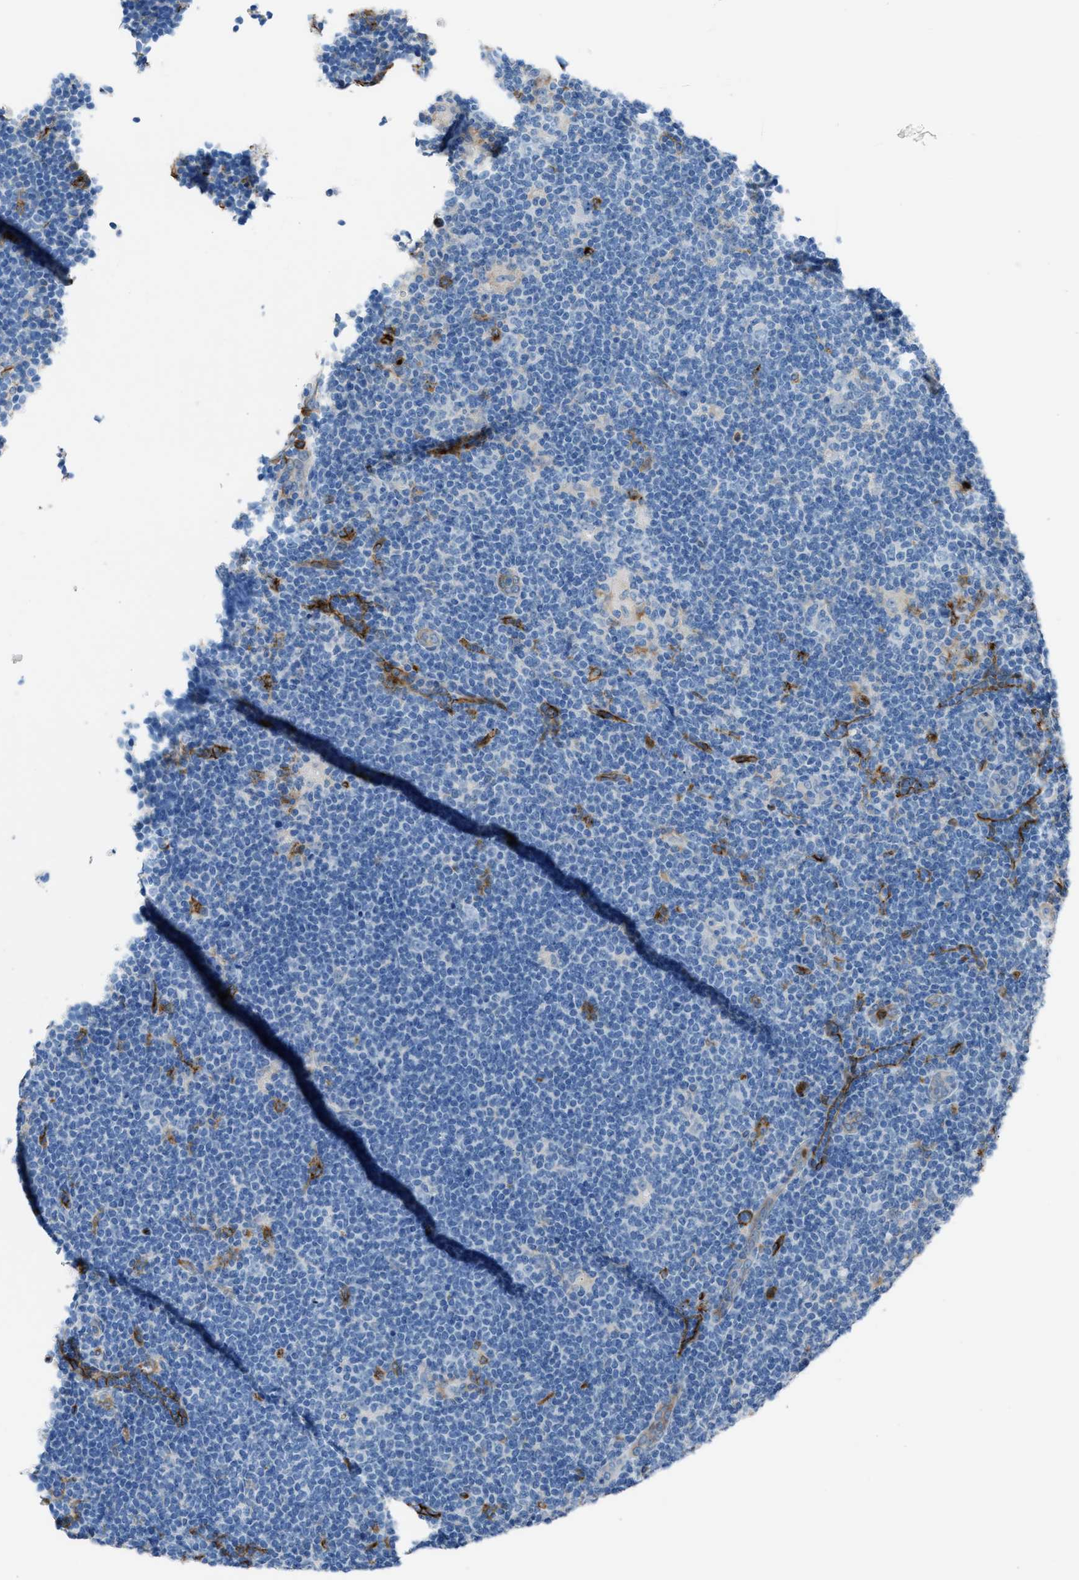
{"staining": {"intensity": "negative", "quantity": "none", "location": "none"}, "tissue": "lymphoma", "cell_type": "Tumor cells", "image_type": "cancer", "snomed": [{"axis": "morphology", "description": "Hodgkin's disease, NOS"}, {"axis": "topography", "description": "Lymph node"}], "caption": "Immunohistochemistry (IHC) image of Hodgkin's disease stained for a protein (brown), which demonstrates no positivity in tumor cells.", "gene": "DYSF", "patient": {"sex": "female", "age": 57}}